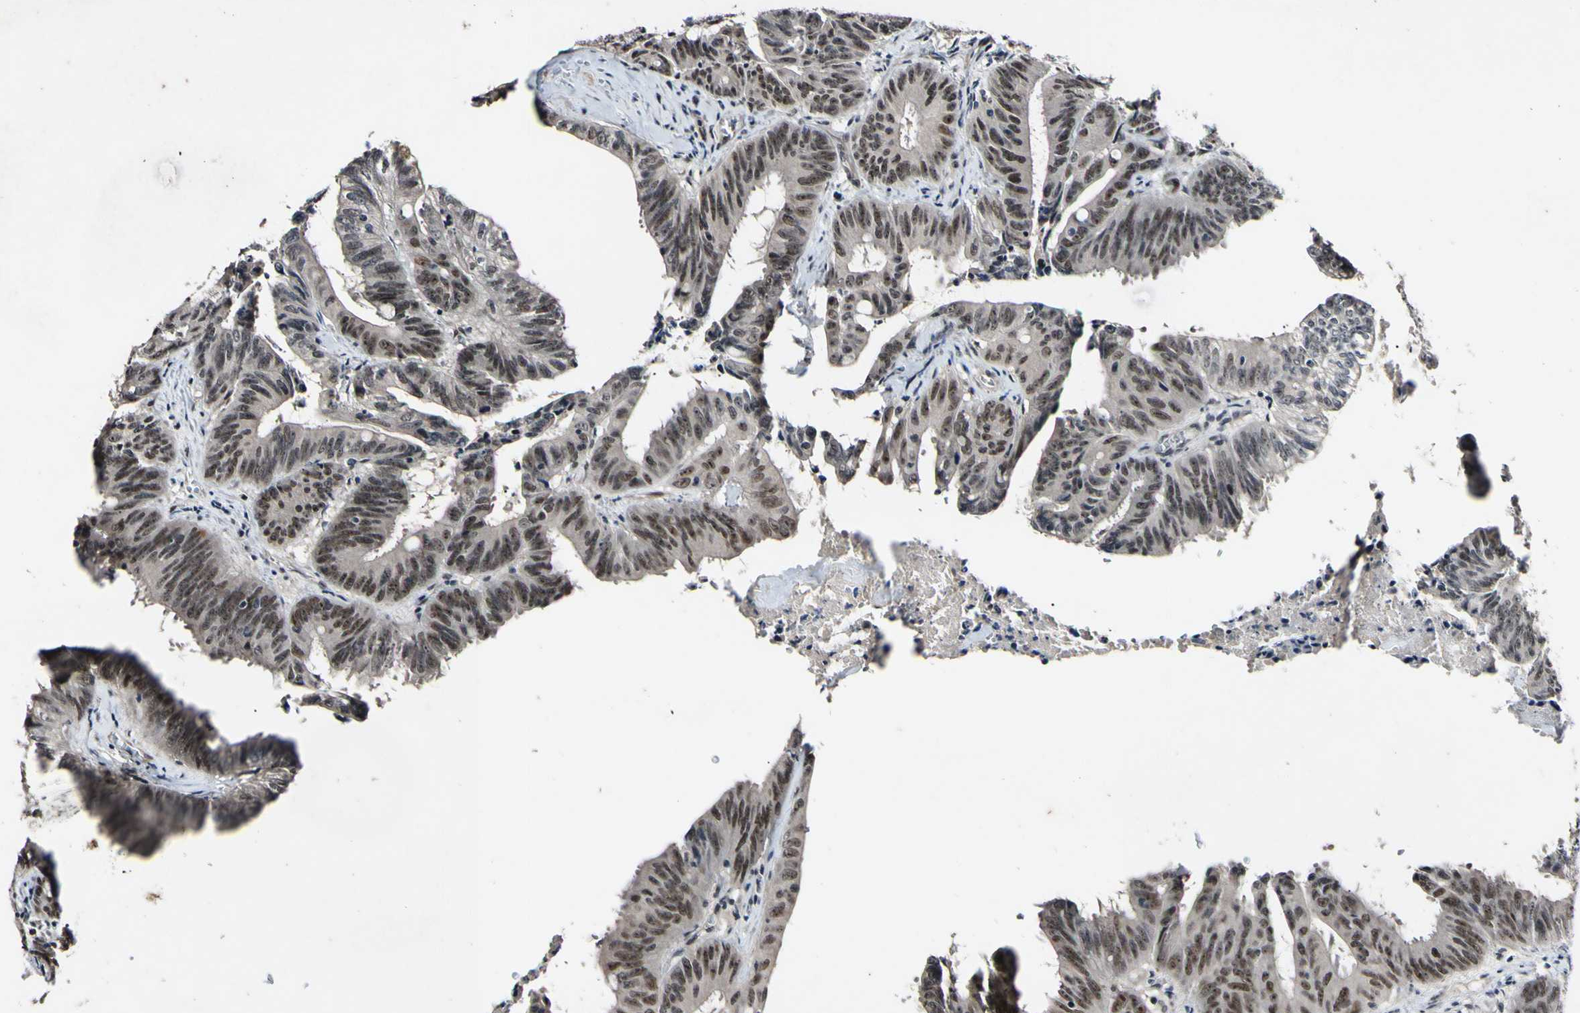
{"staining": {"intensity": "moderate", "quantity": ">75%", "location": "nuclear"}, "tissue": "colorectal cancer", "cell_type": "Tumor cells", "image_type": "cancer", "snomed": [{"axis": "morphology", "description": "Adenocarcinoma, NOS"}, {"axis": "topography", "description": "Colon"}], "caption": "Colorectal adenocarcinoma was stained to show a protein in brown. There is medium levels of moderate nuclear staining in approximately >75% of tumor cells.", "gene": "POLR2F", "patient": {"sex": "male", "age": 45}}